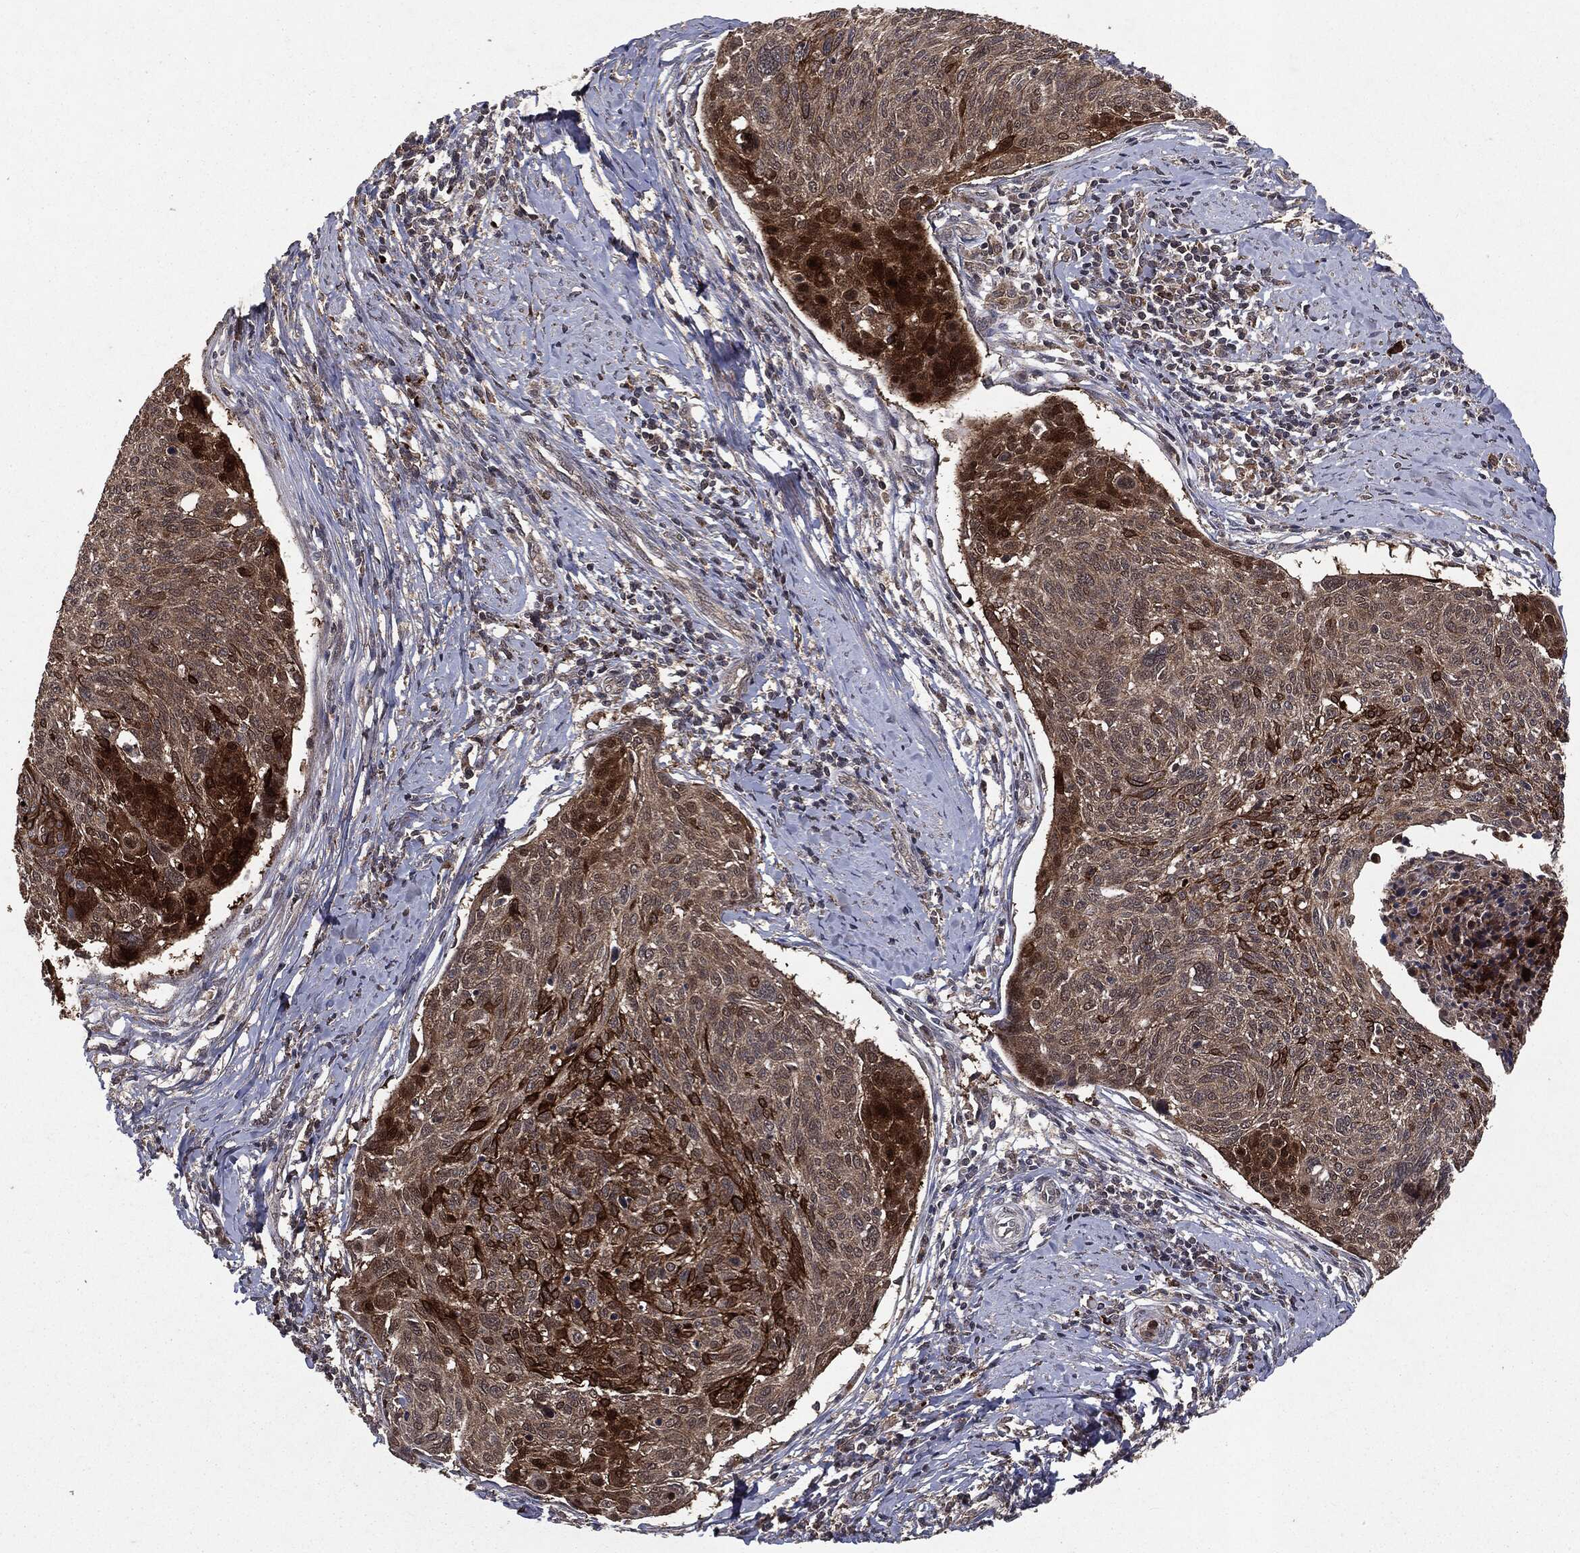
{"staining": {"intensity": "strong", "quantity": "<25%", "location": "cytoplasmic/membranous"}, "tissue": "cervical cancer", "cell_type": "Tumor cells", "image_type": "cancer", "snomed": [{"axis": "morphology", "description": "Squamous cell carcinoma, NOS"}, {"axis": "topography", "description": "Cervix"}], "caption": "Immunohistochemical staining of human cervical cancer (squamous cell carcinoma) exhibits medium levels of strong cytoplasmic/membranous protein staining in about <25% of tumor cells.", "gene": "MTOR", "patient": {"sex": "female", "age": 49}}